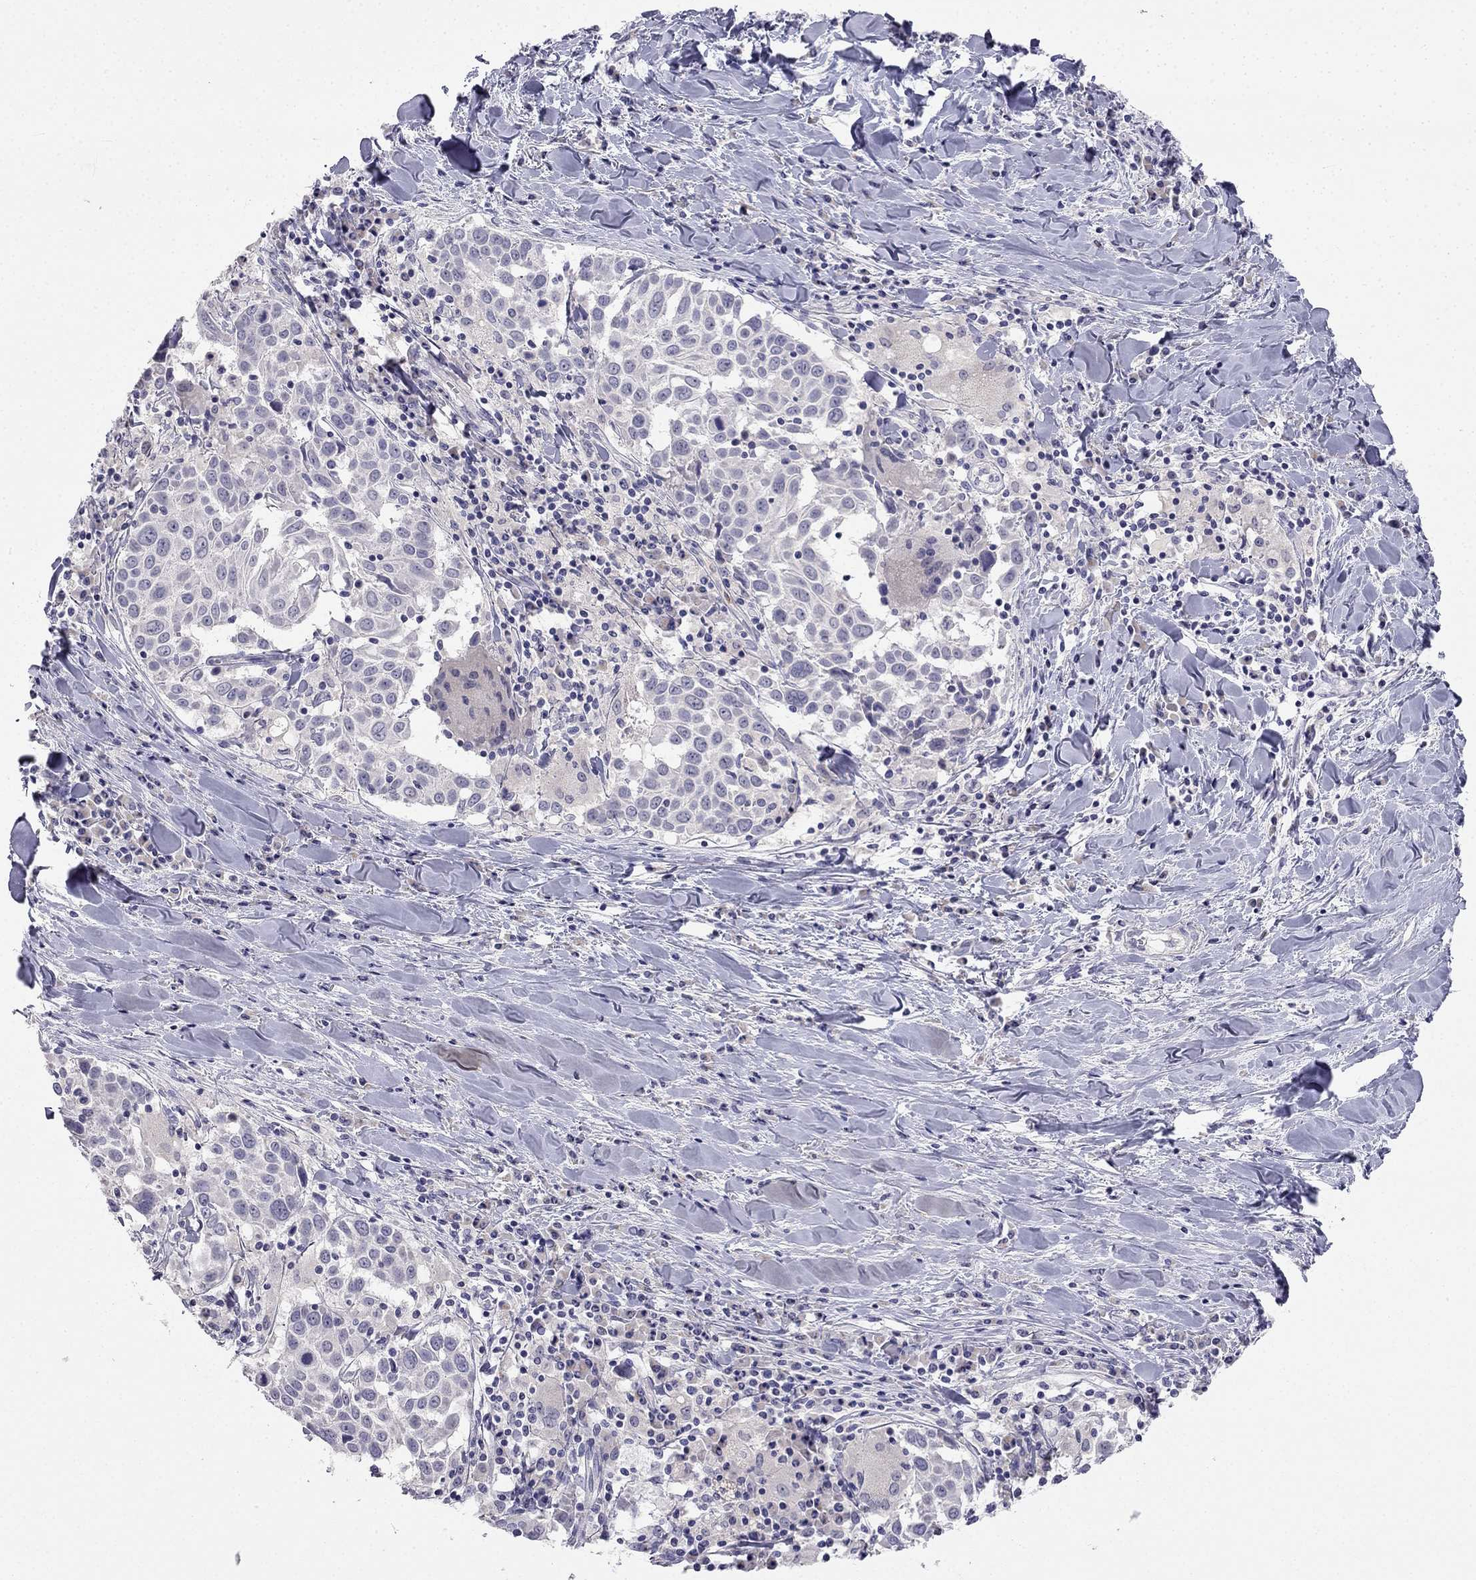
{"staining": {"intensity": "negative", "quantity": "none", "location": "none"}, "tissue": "lung cancer", "cell_type": "Tumor cells", "image_type": "cancer", "snomed": [{"axis": "morphology", "description": "Squamous cell carcinoma, NOS"}, {"axis": "topography", "description": "Lung"}], "caption": "IHC photomicrograph of neoplastic tissue: lung cancer stained with DAB exhibits no significant protein staining in tumor cells.", "gene": "C16orf89", "patient": {"sex": "male", "age": 57}}